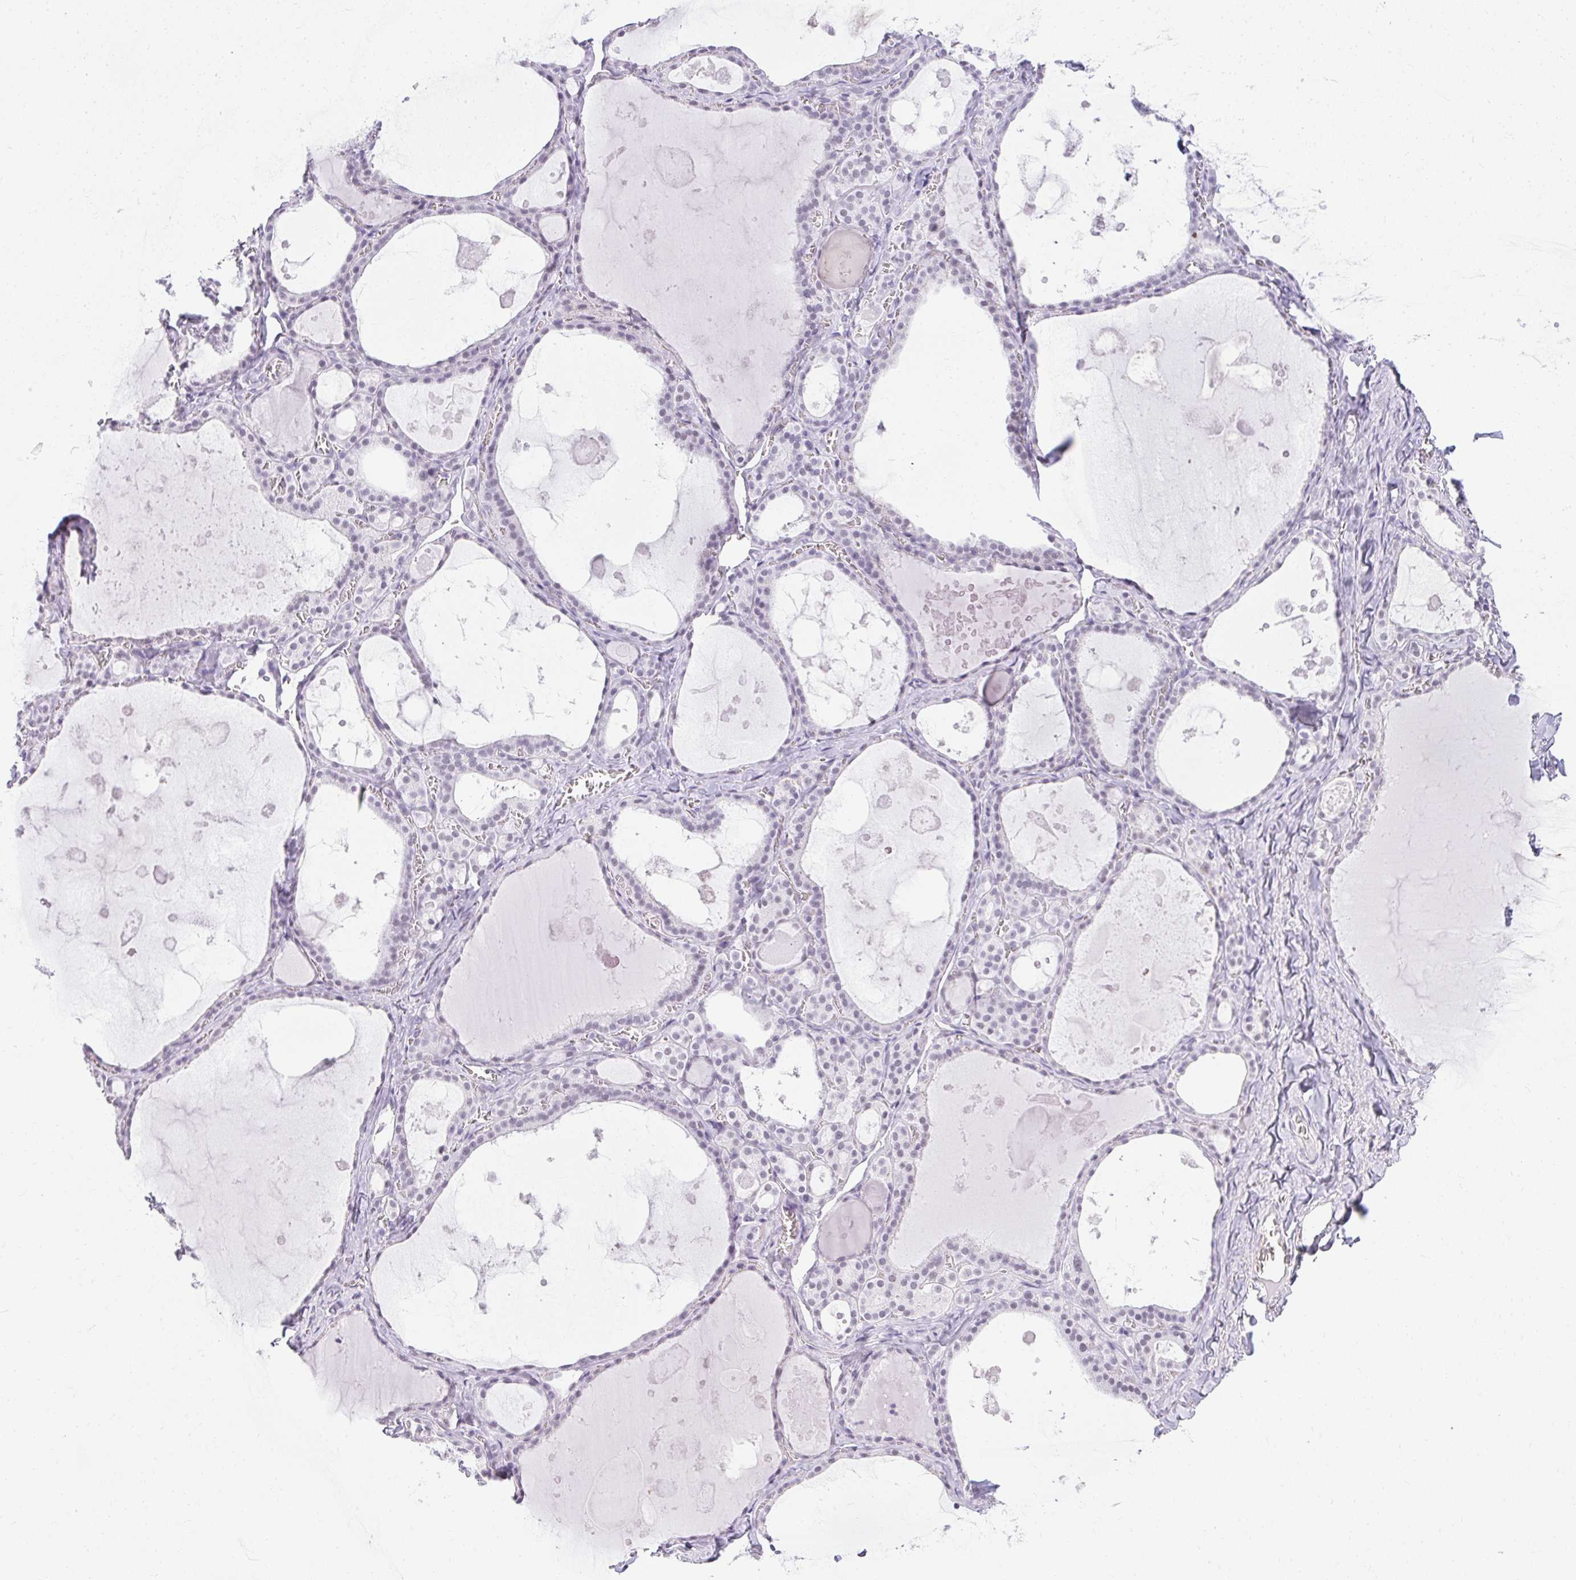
{"staining": {"intensity": "weak", "quantity": "25%-75%", "location": "nuclear"}, "tissue": "thyroid gland", "cell_type": "Glandular cells", "image_type": "normal", "snomed": [{"axis": "morphology", "description": "Normal tissue, NOS"}, {"axis": "topography", "description": "Thyroid gland"}], "caption": "Protein staining of benign thyroid gland demonstrates weak nuclear staining in approximately 25%-75% of glandular cells. Nuclei are stained in blue.", "gene": "PLA2G1B", "patient": {"sex": "male", "age": 56}}